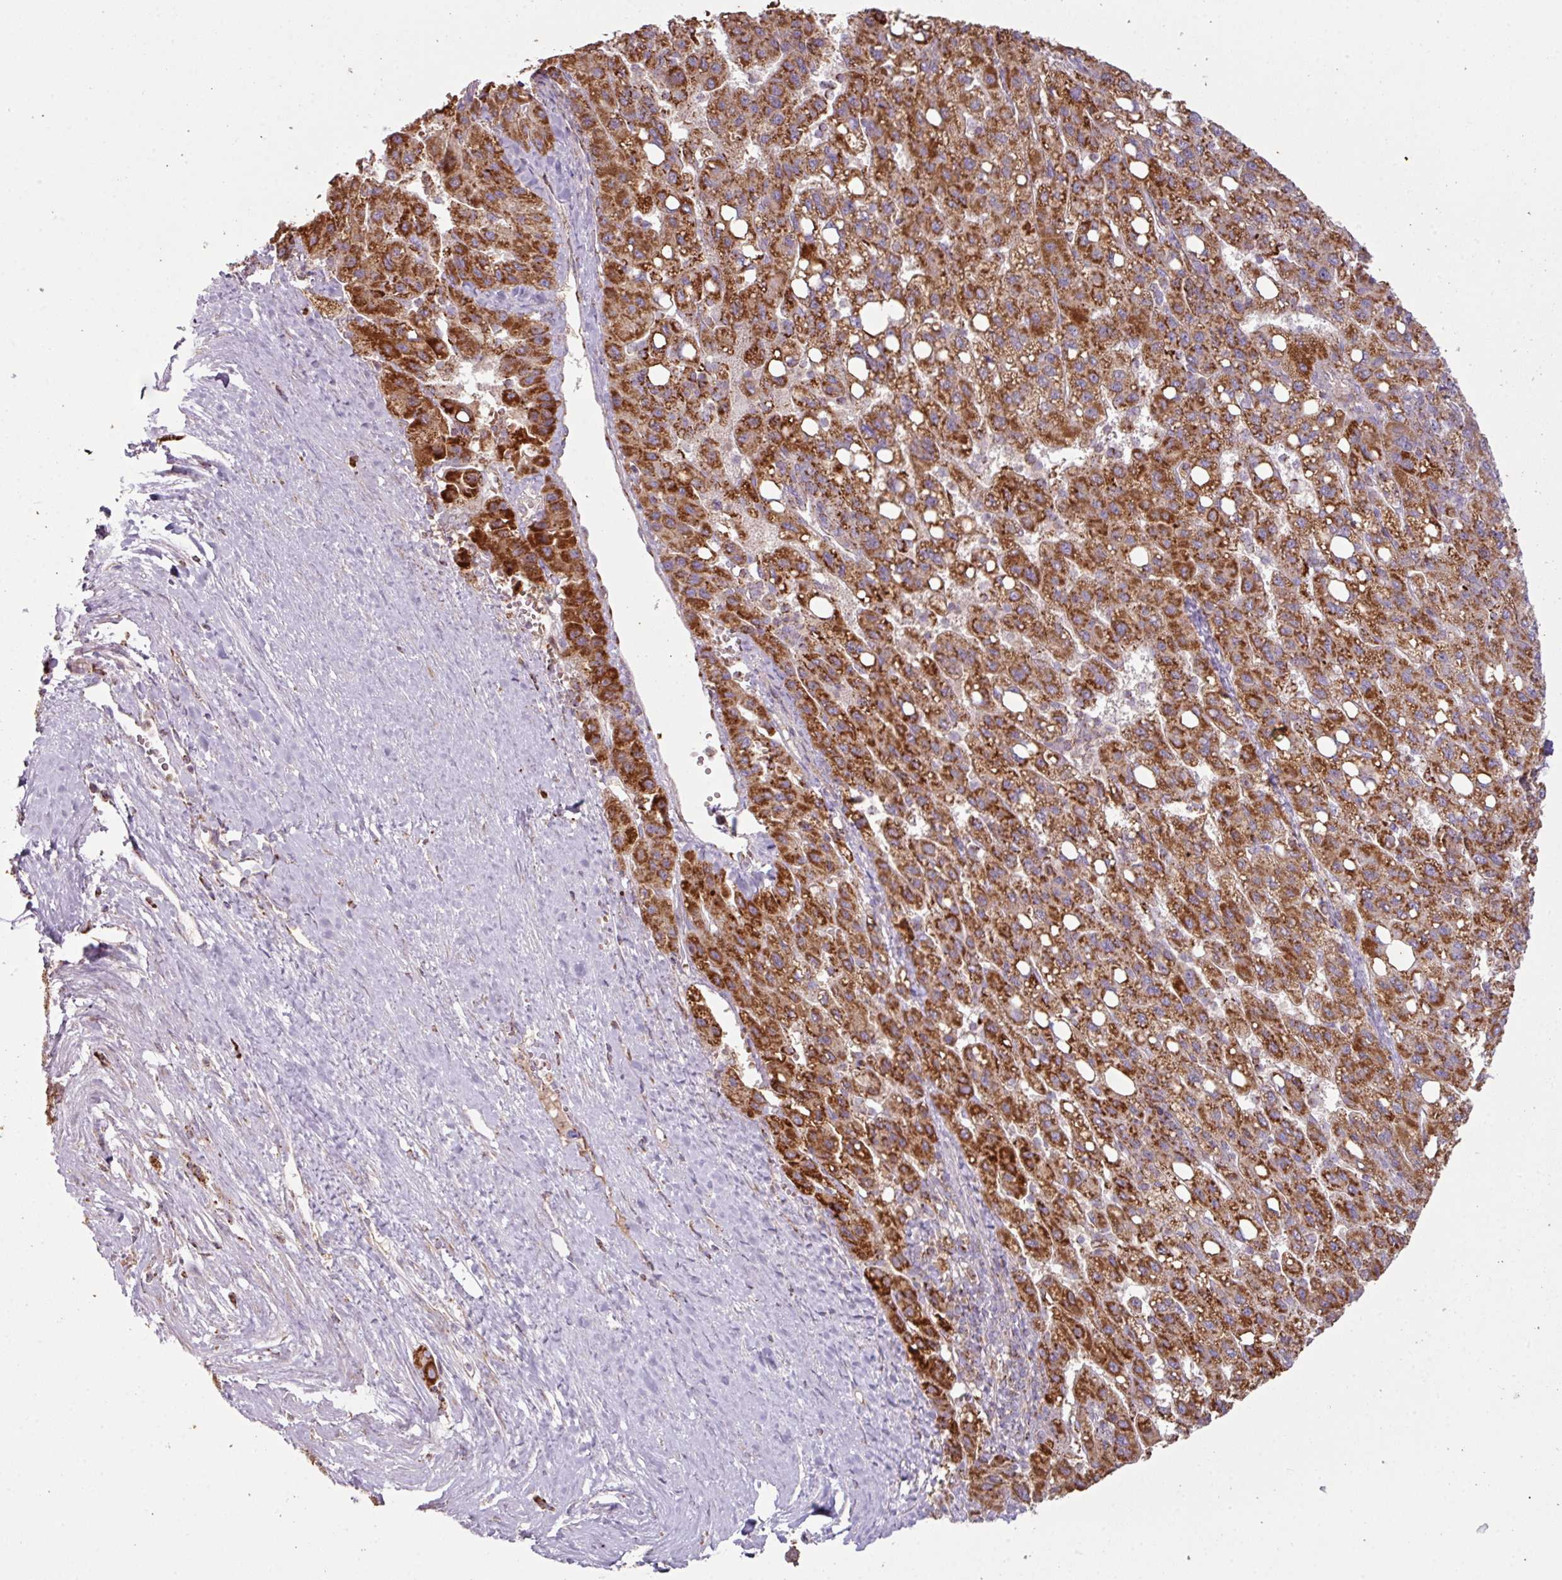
{"staining": {"intensity": "strong", "quantity": ">75%", "location": "cytoplasmic/membranous"}, "tissue": "liver cancer", "cell_type": "Tumor cells", "image_type": "cancer", "snomed": [{"axis": "morphology", "description": "Carcinoma, Hepatocellular, NOS"}, {"axis": "topography", "description": "Liver"}], "caption": "This histopathology image exhibits liver hepatocellular carcinoma stained with immunohistochemistry to label a protein in brown. The cytoplasmic/membranous of tumor cells show strong positivity for the protein. Nuclei are counter-stained blue.", "gene": "SQOR", "patient": {"sex": "female", "age": 82}}